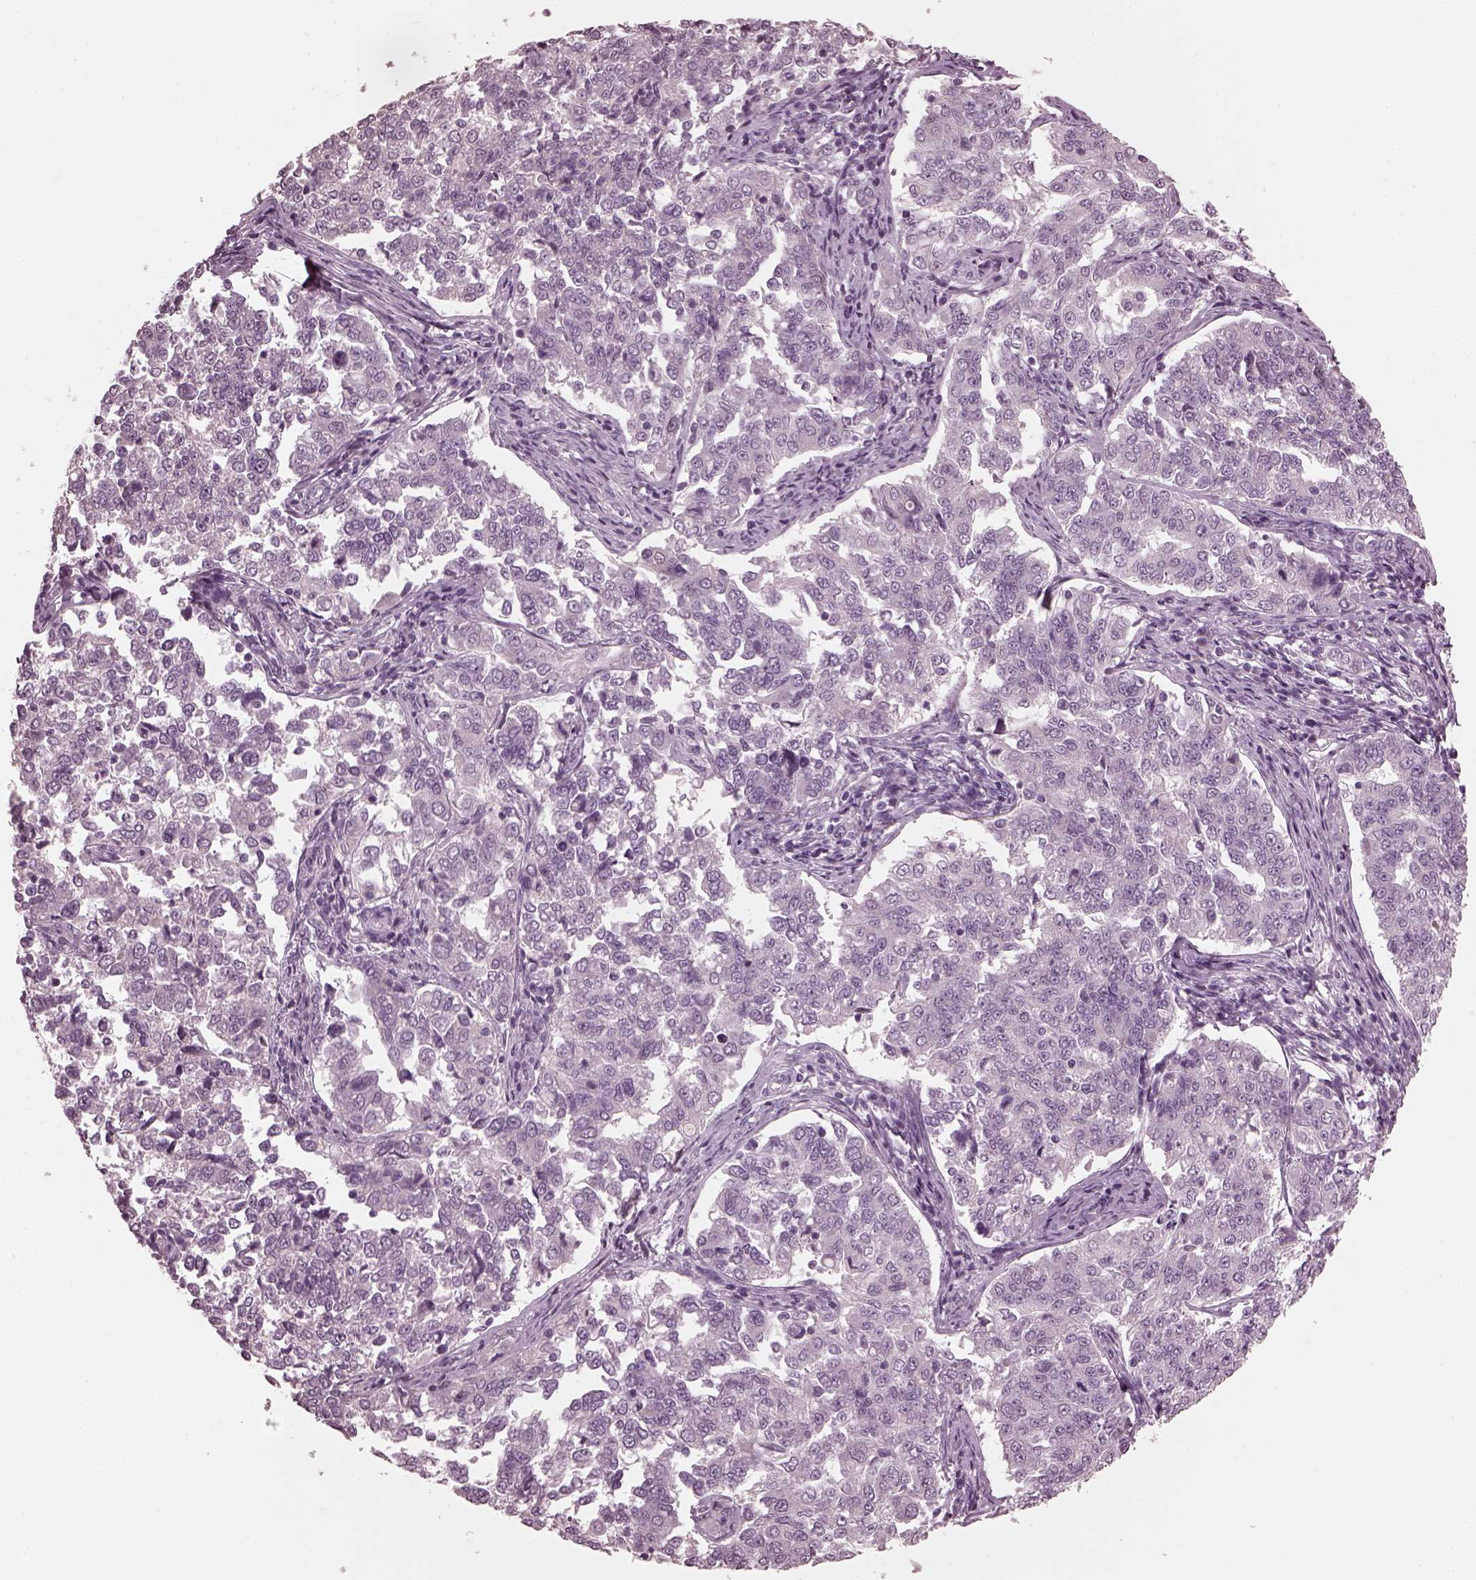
{"staining": {"intensity": "negative", "quantity": "none", "location": "none"}, "tissue": "endometrial cancer", "cell_type": "Tumor cells", "image_type": "cancer", "snomed": [{"axis": "morphology", "description": "Adenocarcinoma, NOS"}, {"axis": "topography", "description": "Endometrium"}], "caption": "DAB (3,3'-diaminobenzidine) immunohistochemical staining of human adenocarcinoma (endometrial) exhibits no significant positivity in tumor cells.", "gene": "CGA", "patient": {"sex": "female", "age": 43}}